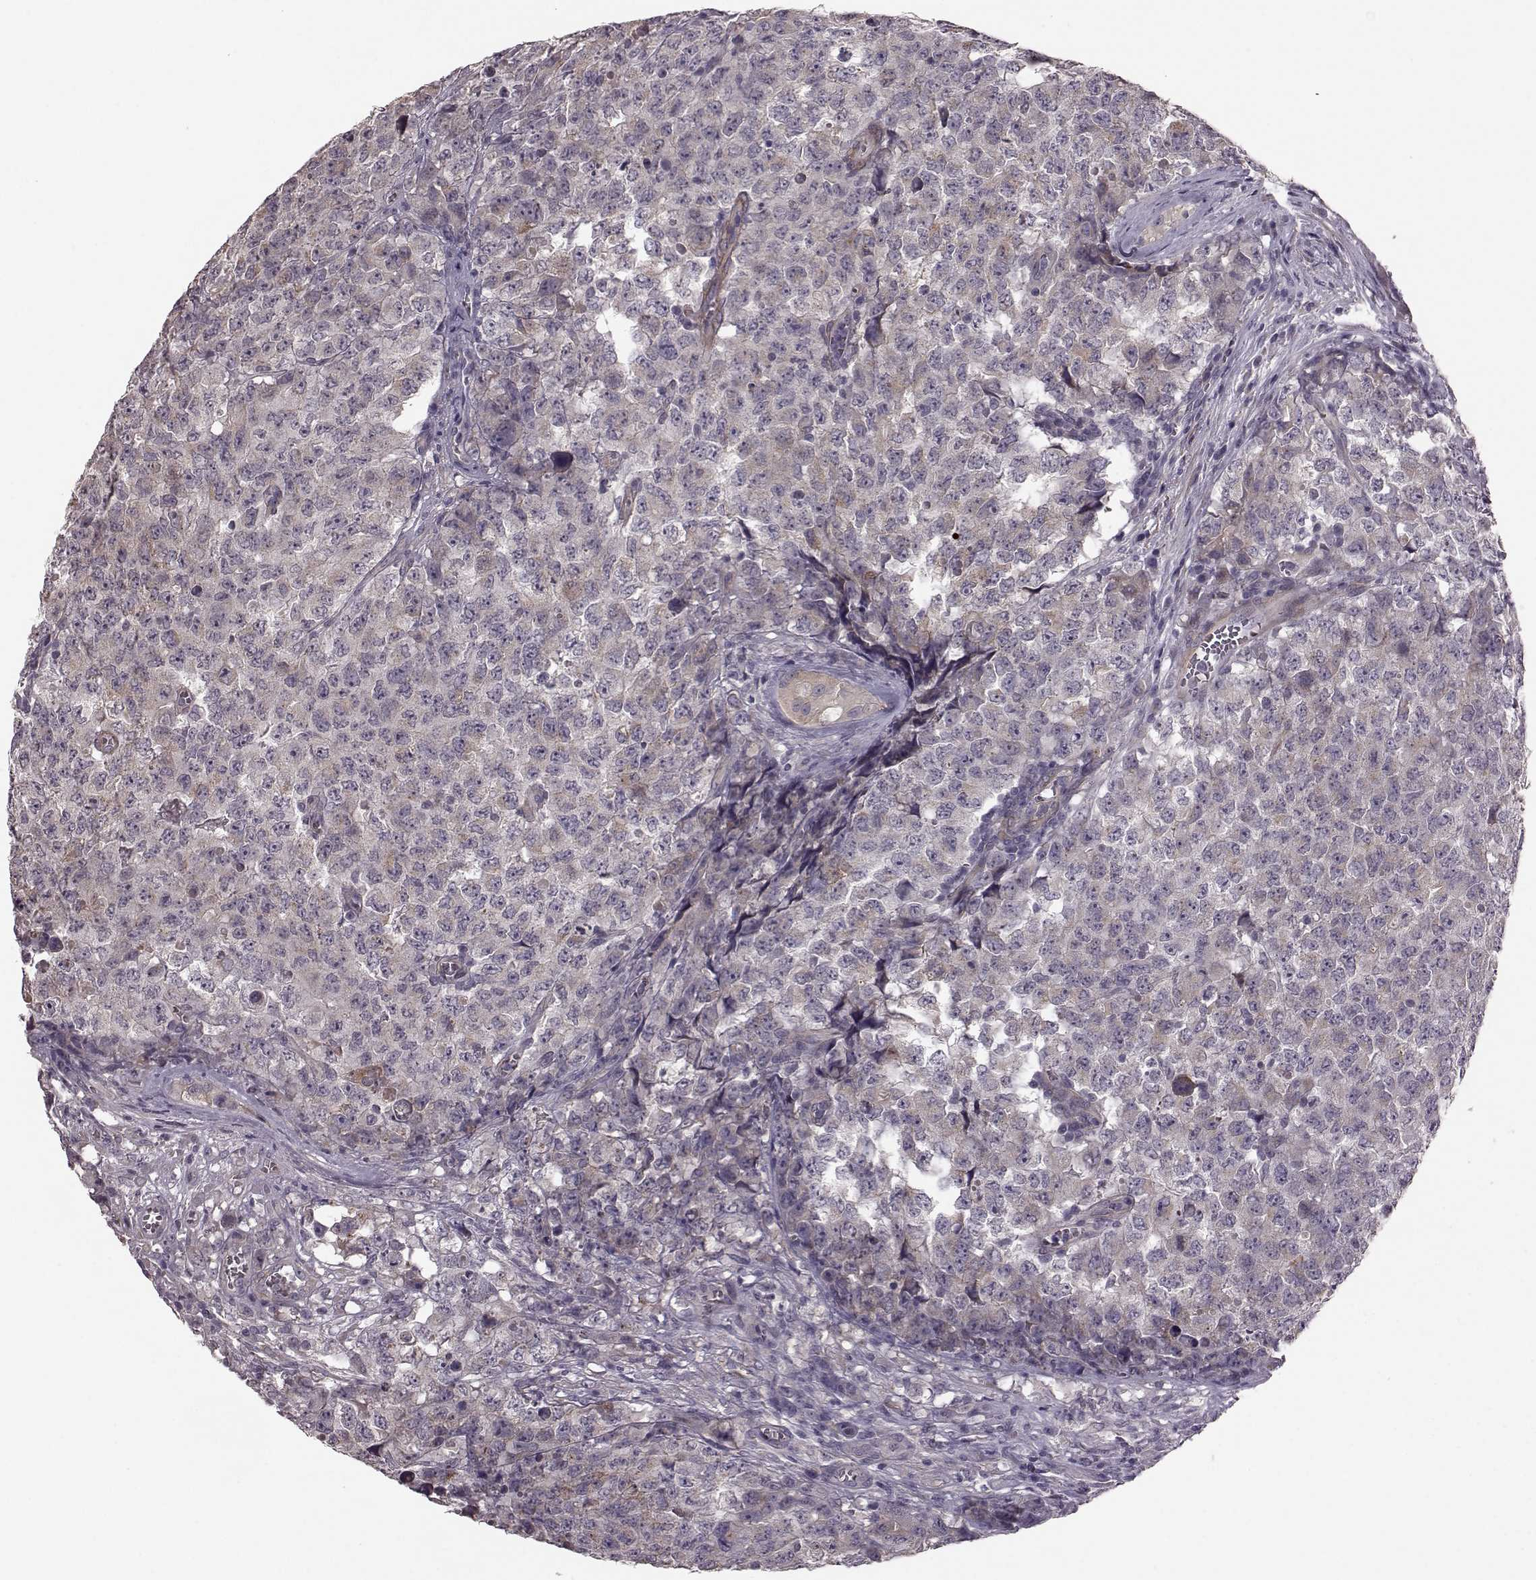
{"staining": {"intensity": "negative", "quantity": "none", "location": "none"}, "tissue": "testis cancer", "cell_type": "Tumor cells", "image_type": "cancer", "snomed": [{"axis": "morphology", "description": "Carcinoma, Embryonal, NOS"}, {"axis": "topography", "description": "Testis"}], "caption": "This is an immunohistochemistry image of human testis cancer. There is no staining in tumor cells.", "gene": "GRK1", "patient": {"sex": "male", "age": 23}}